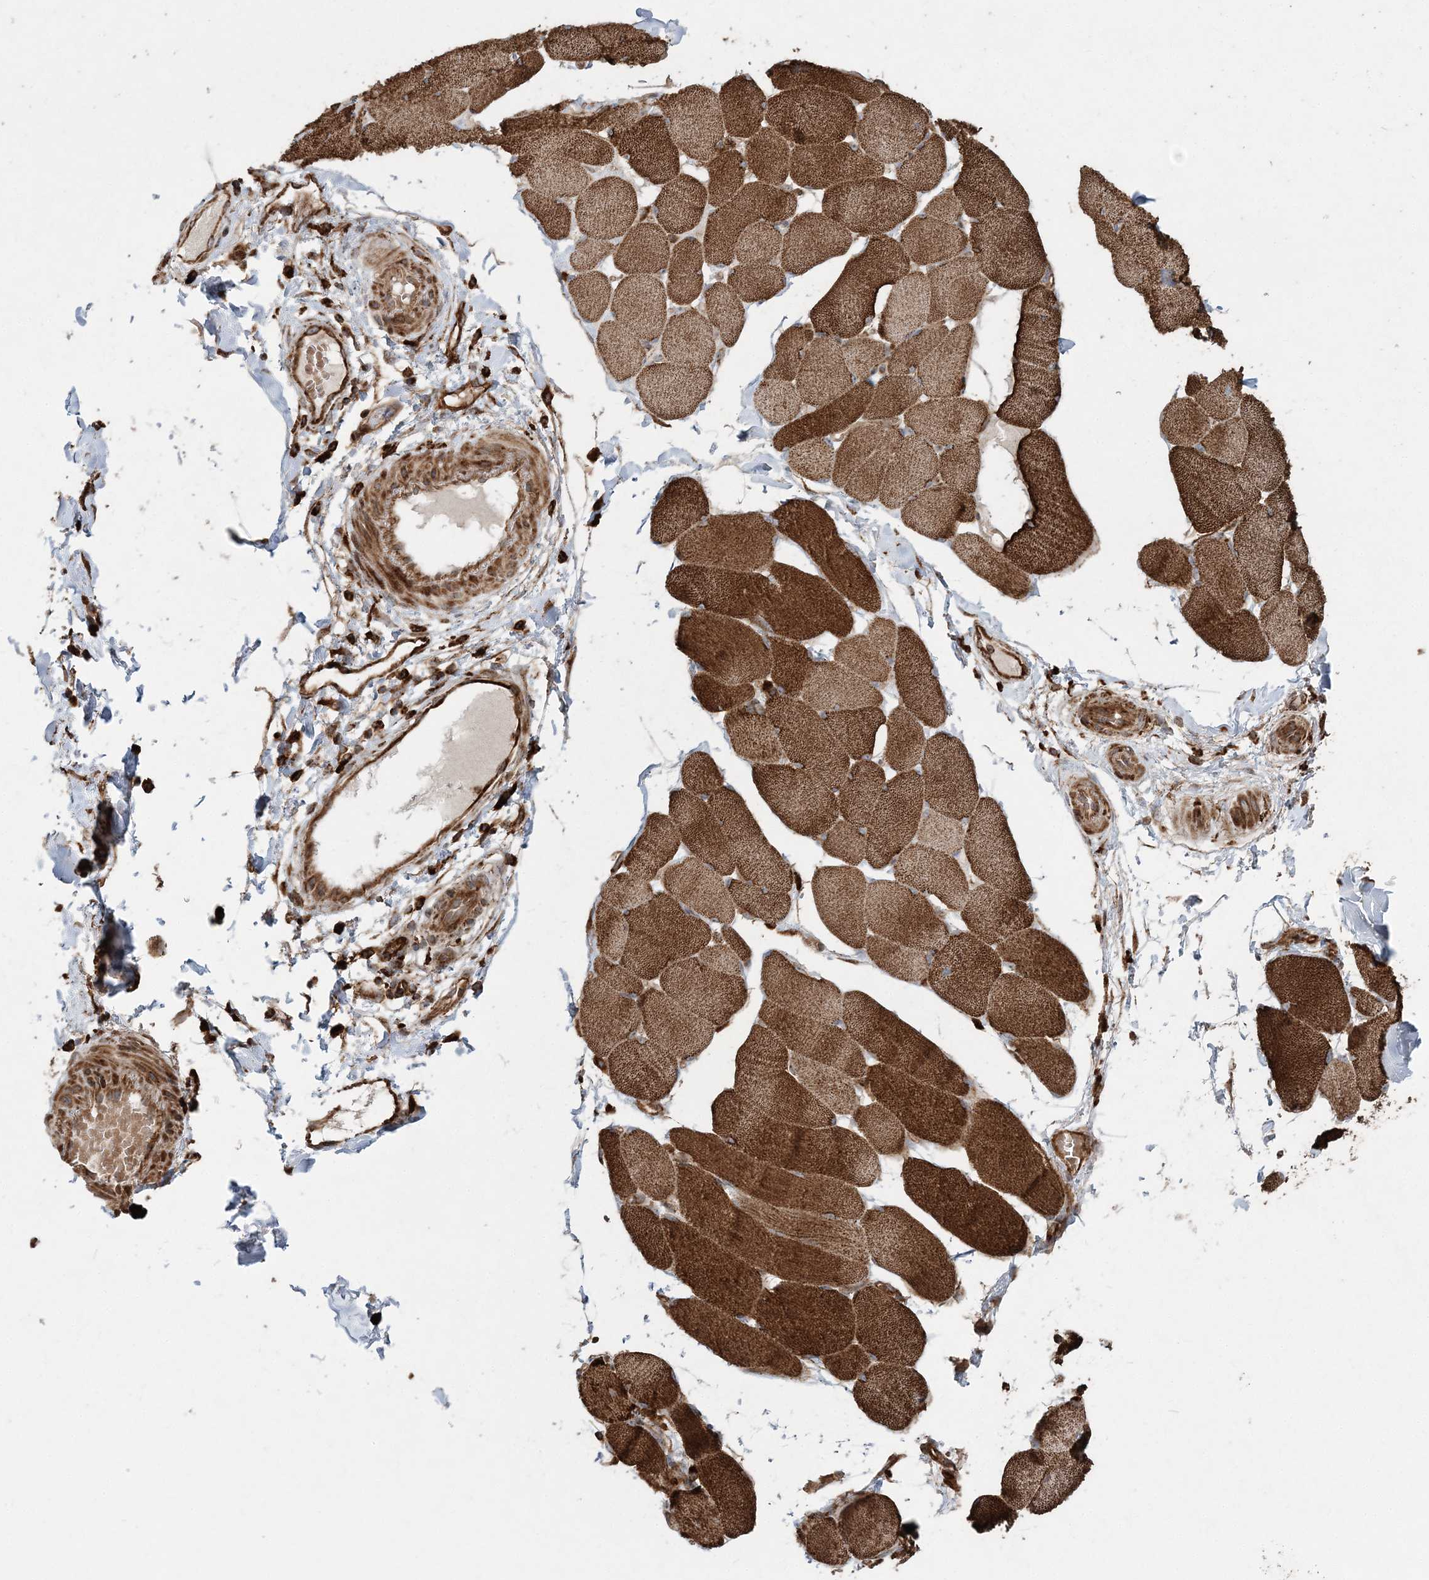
{"staining": {"intensity": "strong", "quantity": ">75%", "location": "cytoplasmic/membranous"}, "tissue": "skeletal muscle", "cell_type": "Myocytes", "image_type": "normal", "snomed": [{"axis": "morphology", "description": "Normal tissue, NOS"}, {"axis": "topography", "description": "Skin"}, {"axis": "topography", "description": "Skeletal muscle"}], "caption": "DAB (3,3'-diaminobenzidine) immunohistochemical staining of unremarkable human skeletal muscle reveals strong cytoplasmic/membranous protein staining in about >75% of myocytes. (DAB = brown stain, brightfield microscopy at high magnification).", "gene": "LRPPRC", "patient": {"sex": "male", "age": 83}}